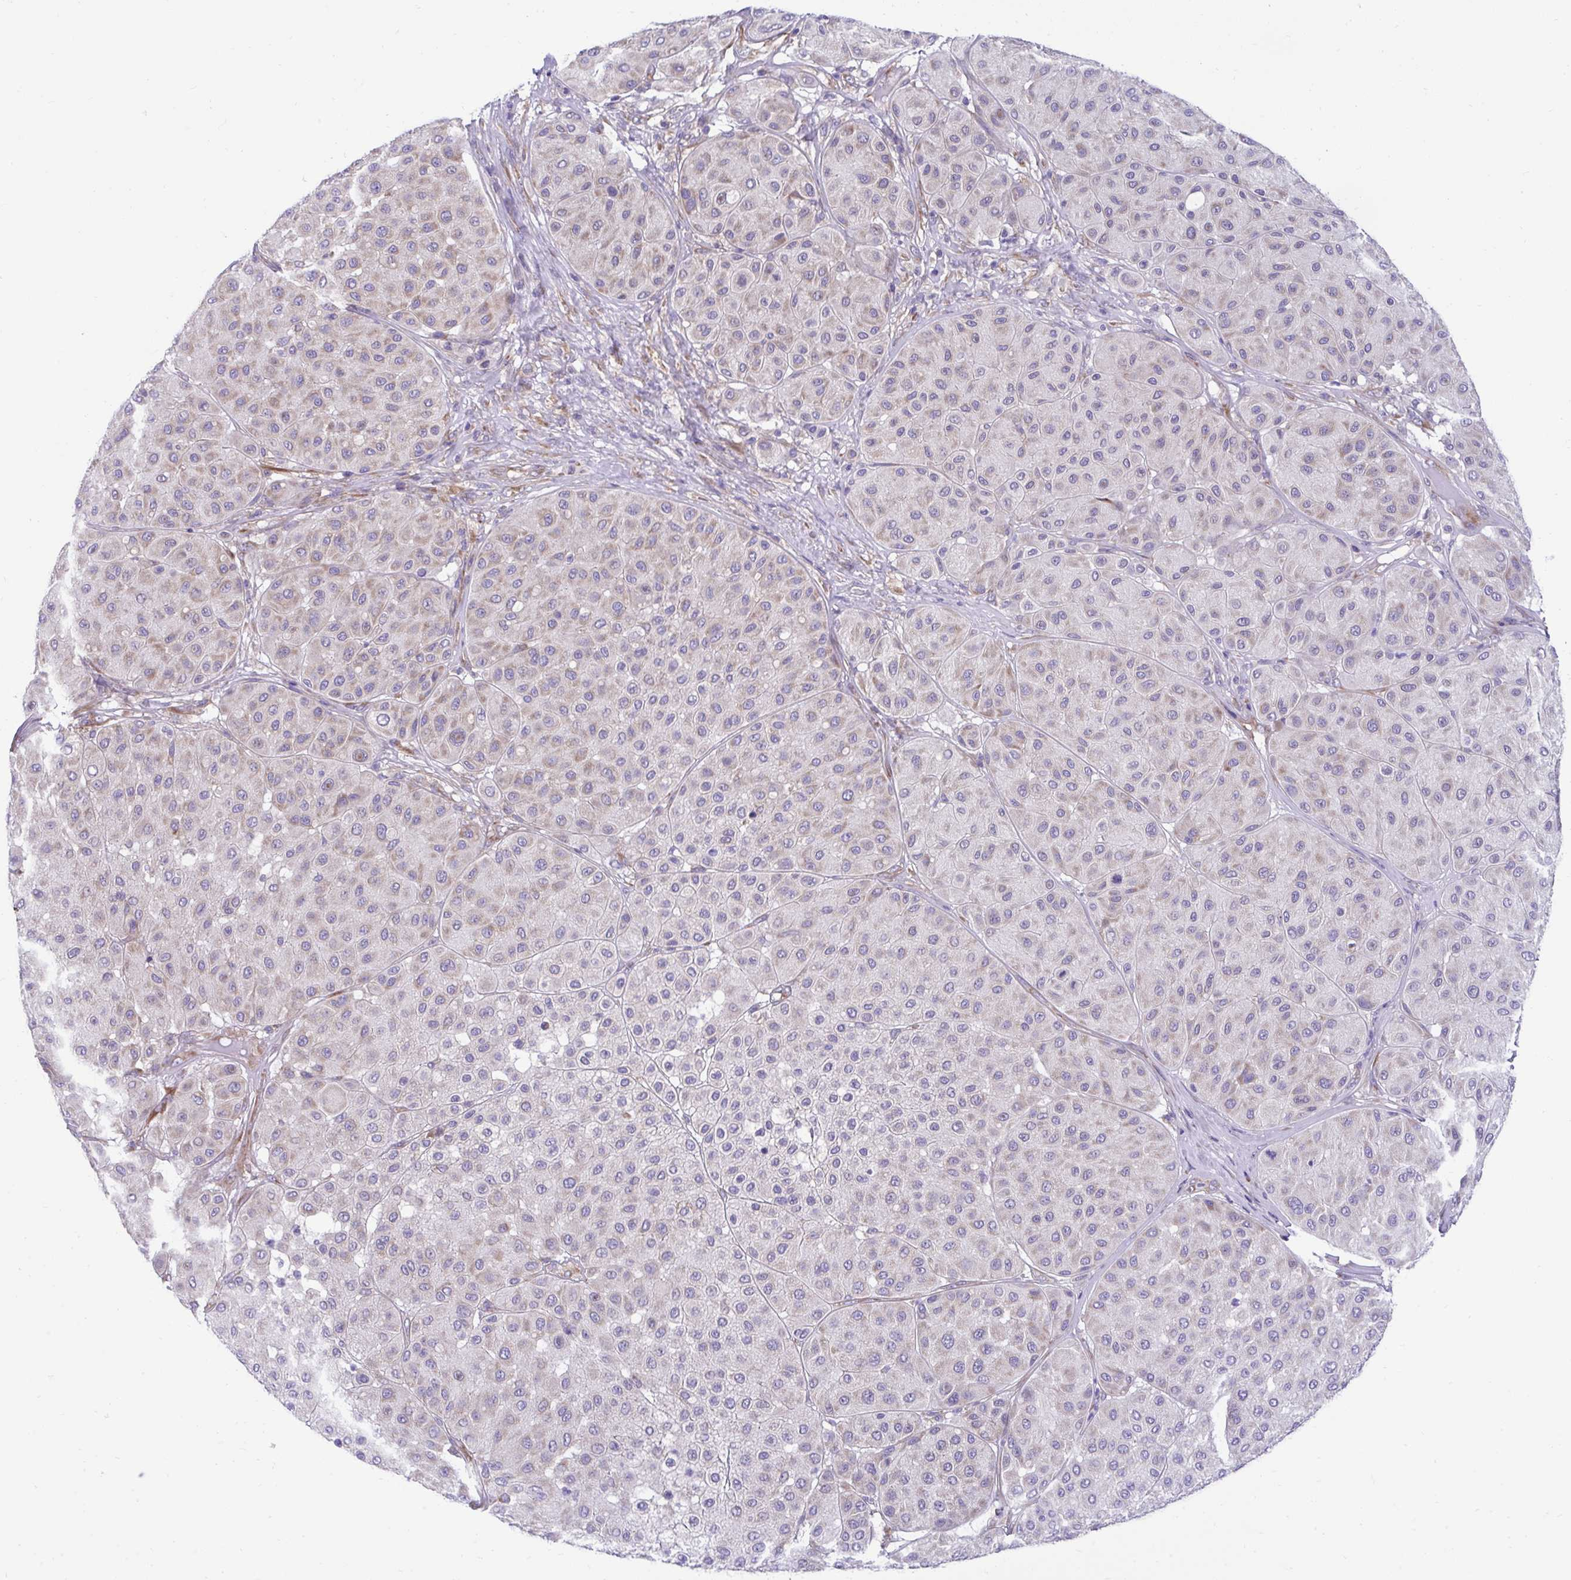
{"staining": {"intensity": "negative", "quantity": "none", "location": "none"}, "tissue": "melanoma", "cell_type": "Tumor cells", "image_type": "cancer", "snomed": [{"axis": "morphology", "description": "Malignant melanoma, Metastatic site"}, {"axis": "topography", "description": "Smooth muscle"}], "caption": "Tumor cells show no significant expression in melanoma. (Stains: DAB immunohistochemistry with hematoxylin counter stain, Microscopy: brightfield microscopy at high magnification).", "gene": "RPL7", "patient": {"sex": "male", "age": 41}}